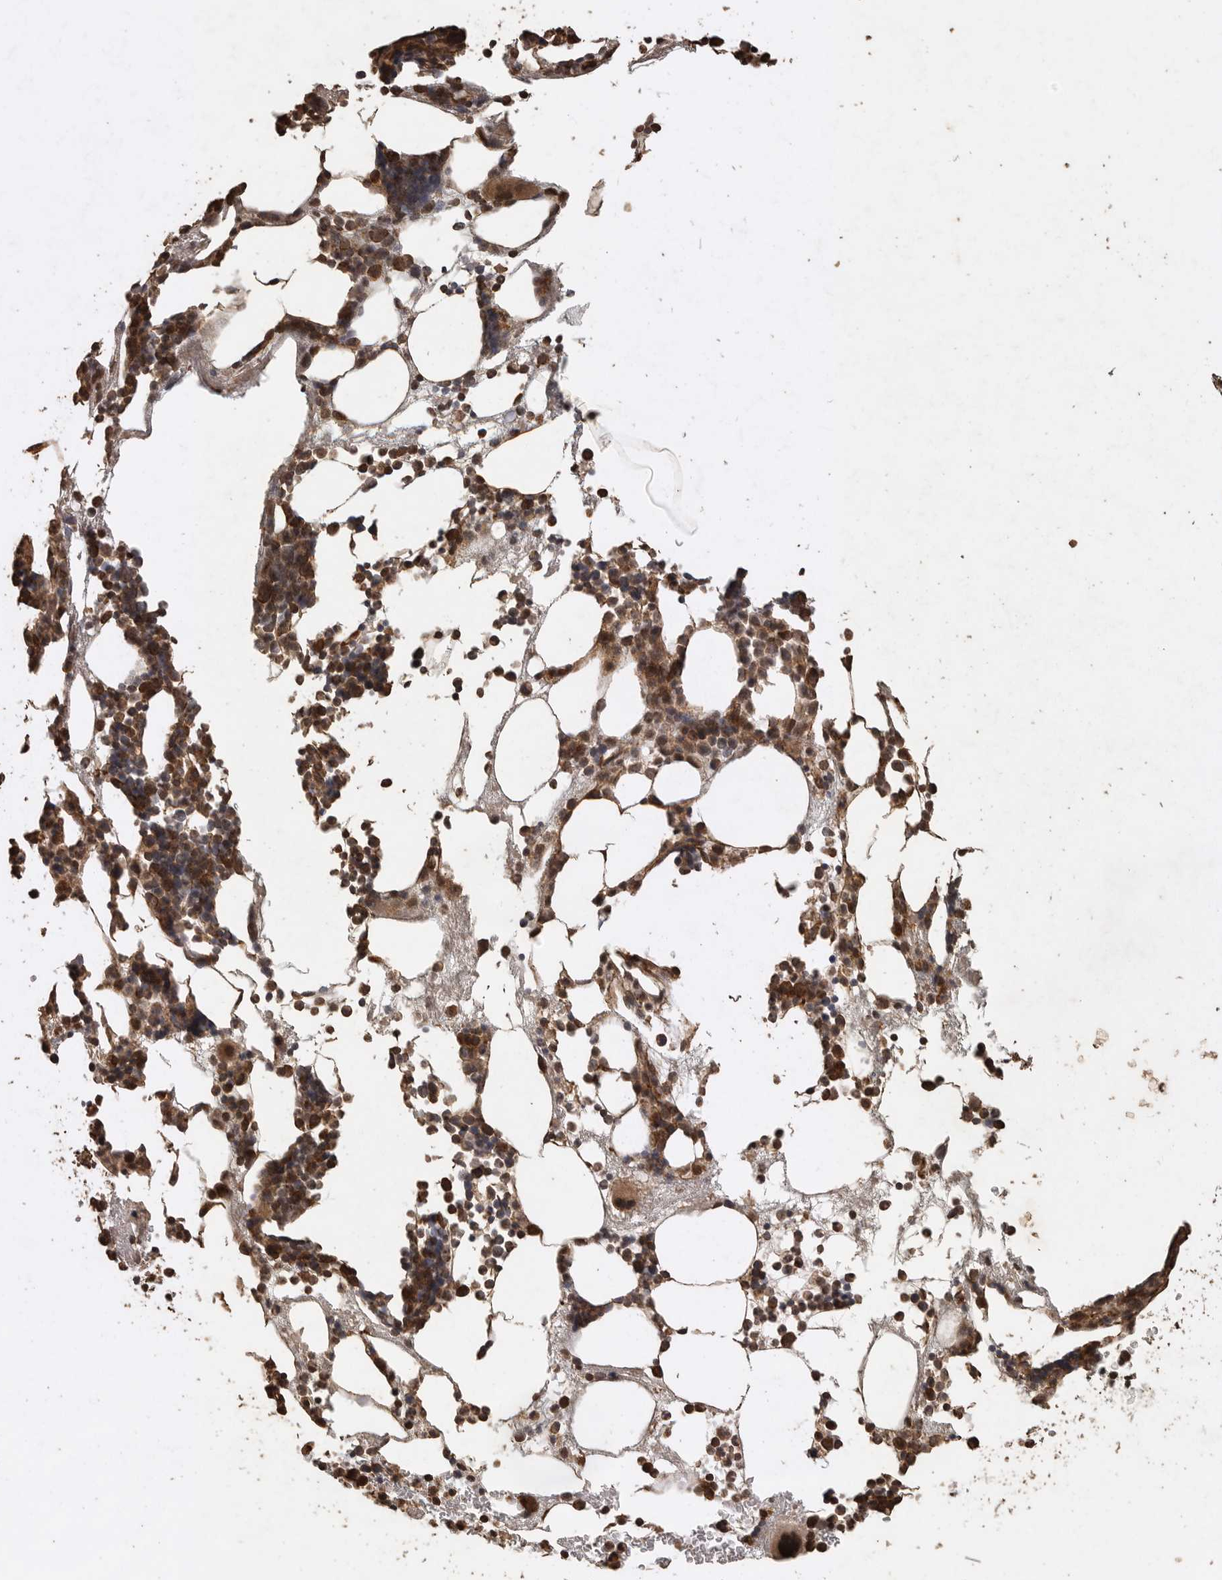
{"staining": {"intensity": "strong", "quantity": ">75%", "location": "cytoplasmic/membranous"}, "tissue": "bone marrow", "cell_type": "Hematopoietic cells", "image_type": "normal", "snomed": [{"axis": "morphology", "description": "Normal tissue, NOS"}, {"axis": "morphology", "description": "Inflammation, NOS"}, {"axis": "topography", "description": "Bone marrow"}], "caption": "This micrograph exhibits immunohistochemistry staining of normal bone marrow, with high strong cytoplasmic/membranous expression in about >75% of hematopoietic cells.", "gene": "PINK1", "patient": {"sex": "female", "age": 67}}